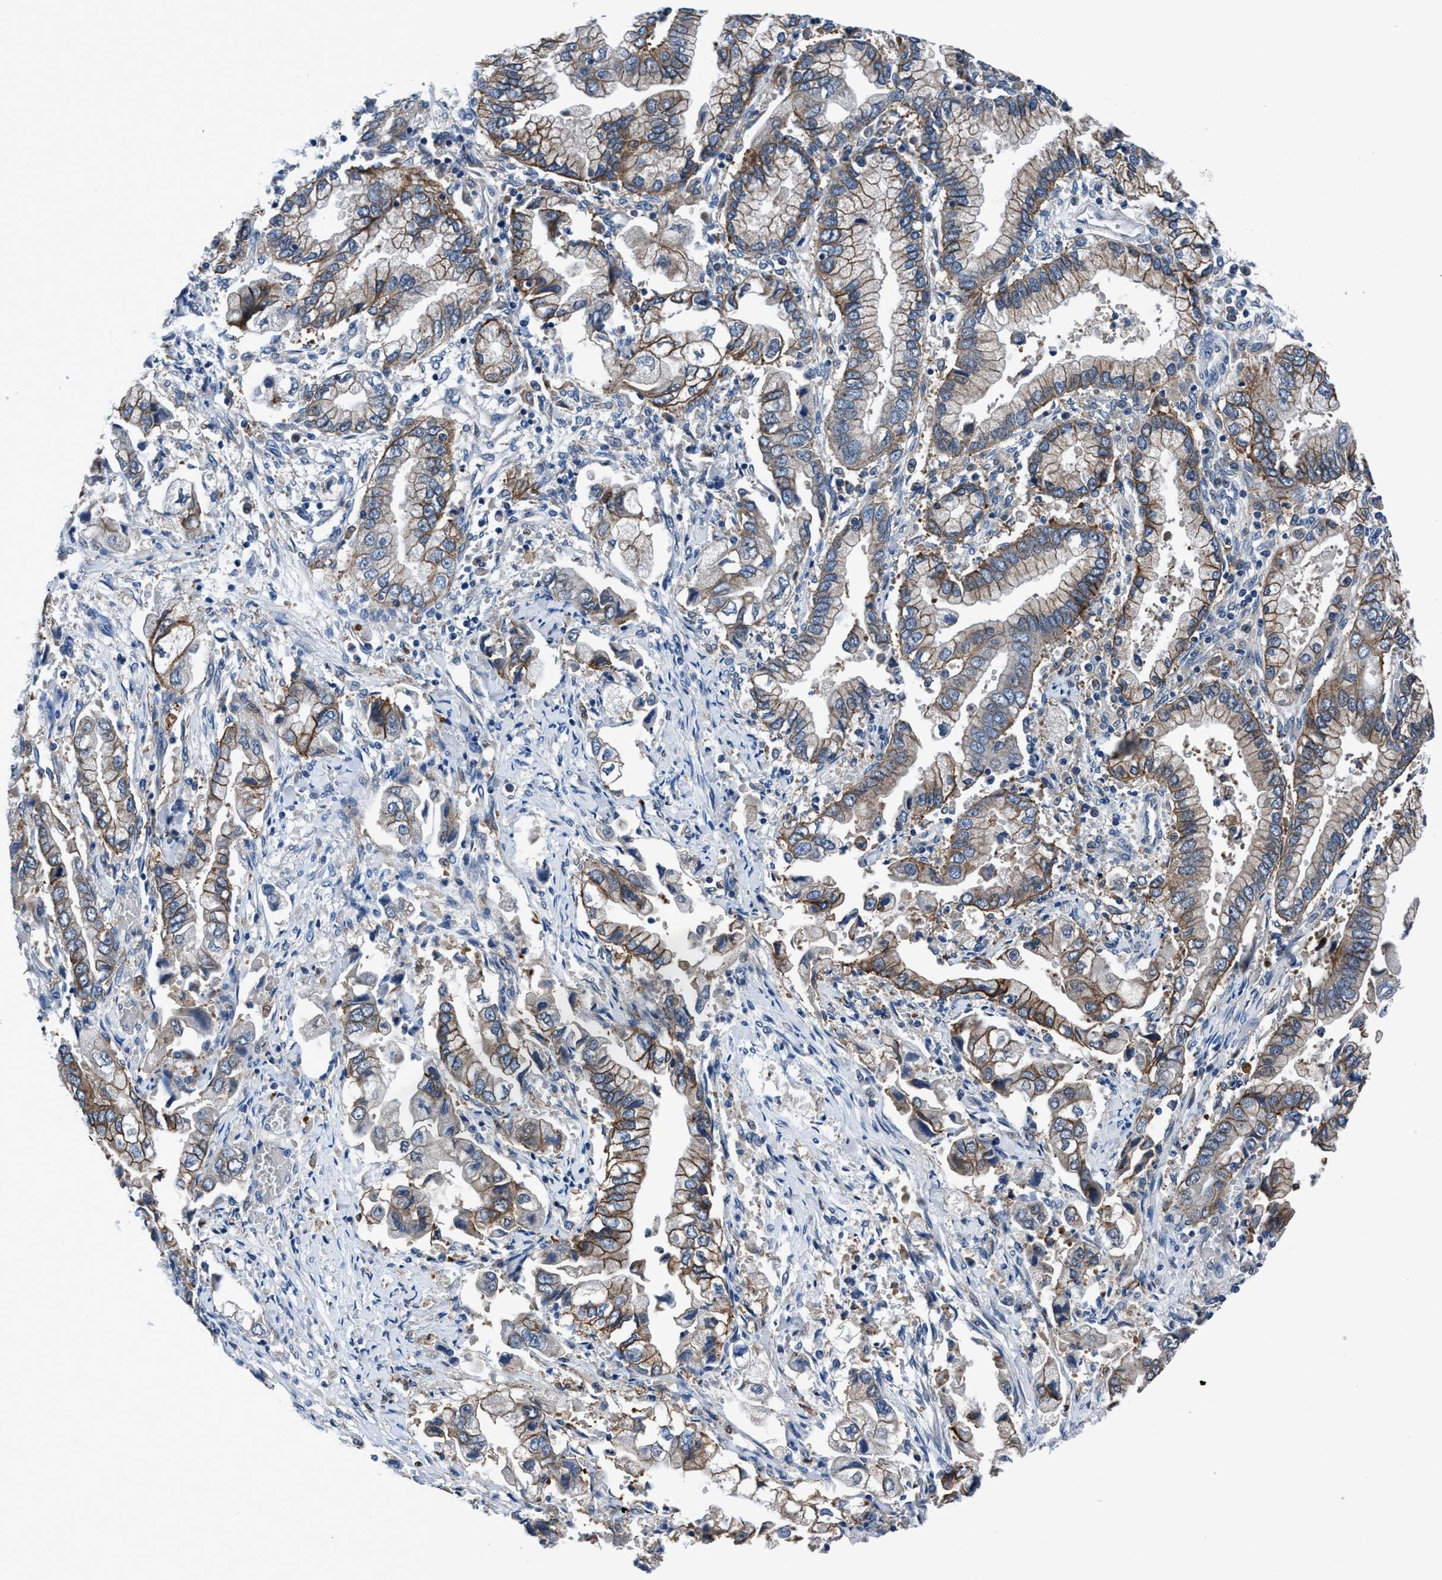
{"staining": {"intensity": "moderate", "quantity": "25%-75%", "location": "cytoplasmic/membranous"}, "tissue": "stomach cancer", "cell_type": "Tumor cells", "image_type": "cancer", "snomed": [{"axis": "morphology", "description": "Normal tissue, NOS"}, {"axis": "morphology", "description": "Adenocarcinoma, NOS"}, {"axis": "topography", "description": "Stomach"}], "caption": "High-magnification brightfield microscopy of stomach adenocarcinoma stained with DAB (brown) and counterstained with hematoxylin (blue). tumor cells exhibit moderate cytoplasmic/membranous staining is seen in about25%-75% of cells.", "gene": "TMEM94", "patient": {"sex": "male", "age": 62}}